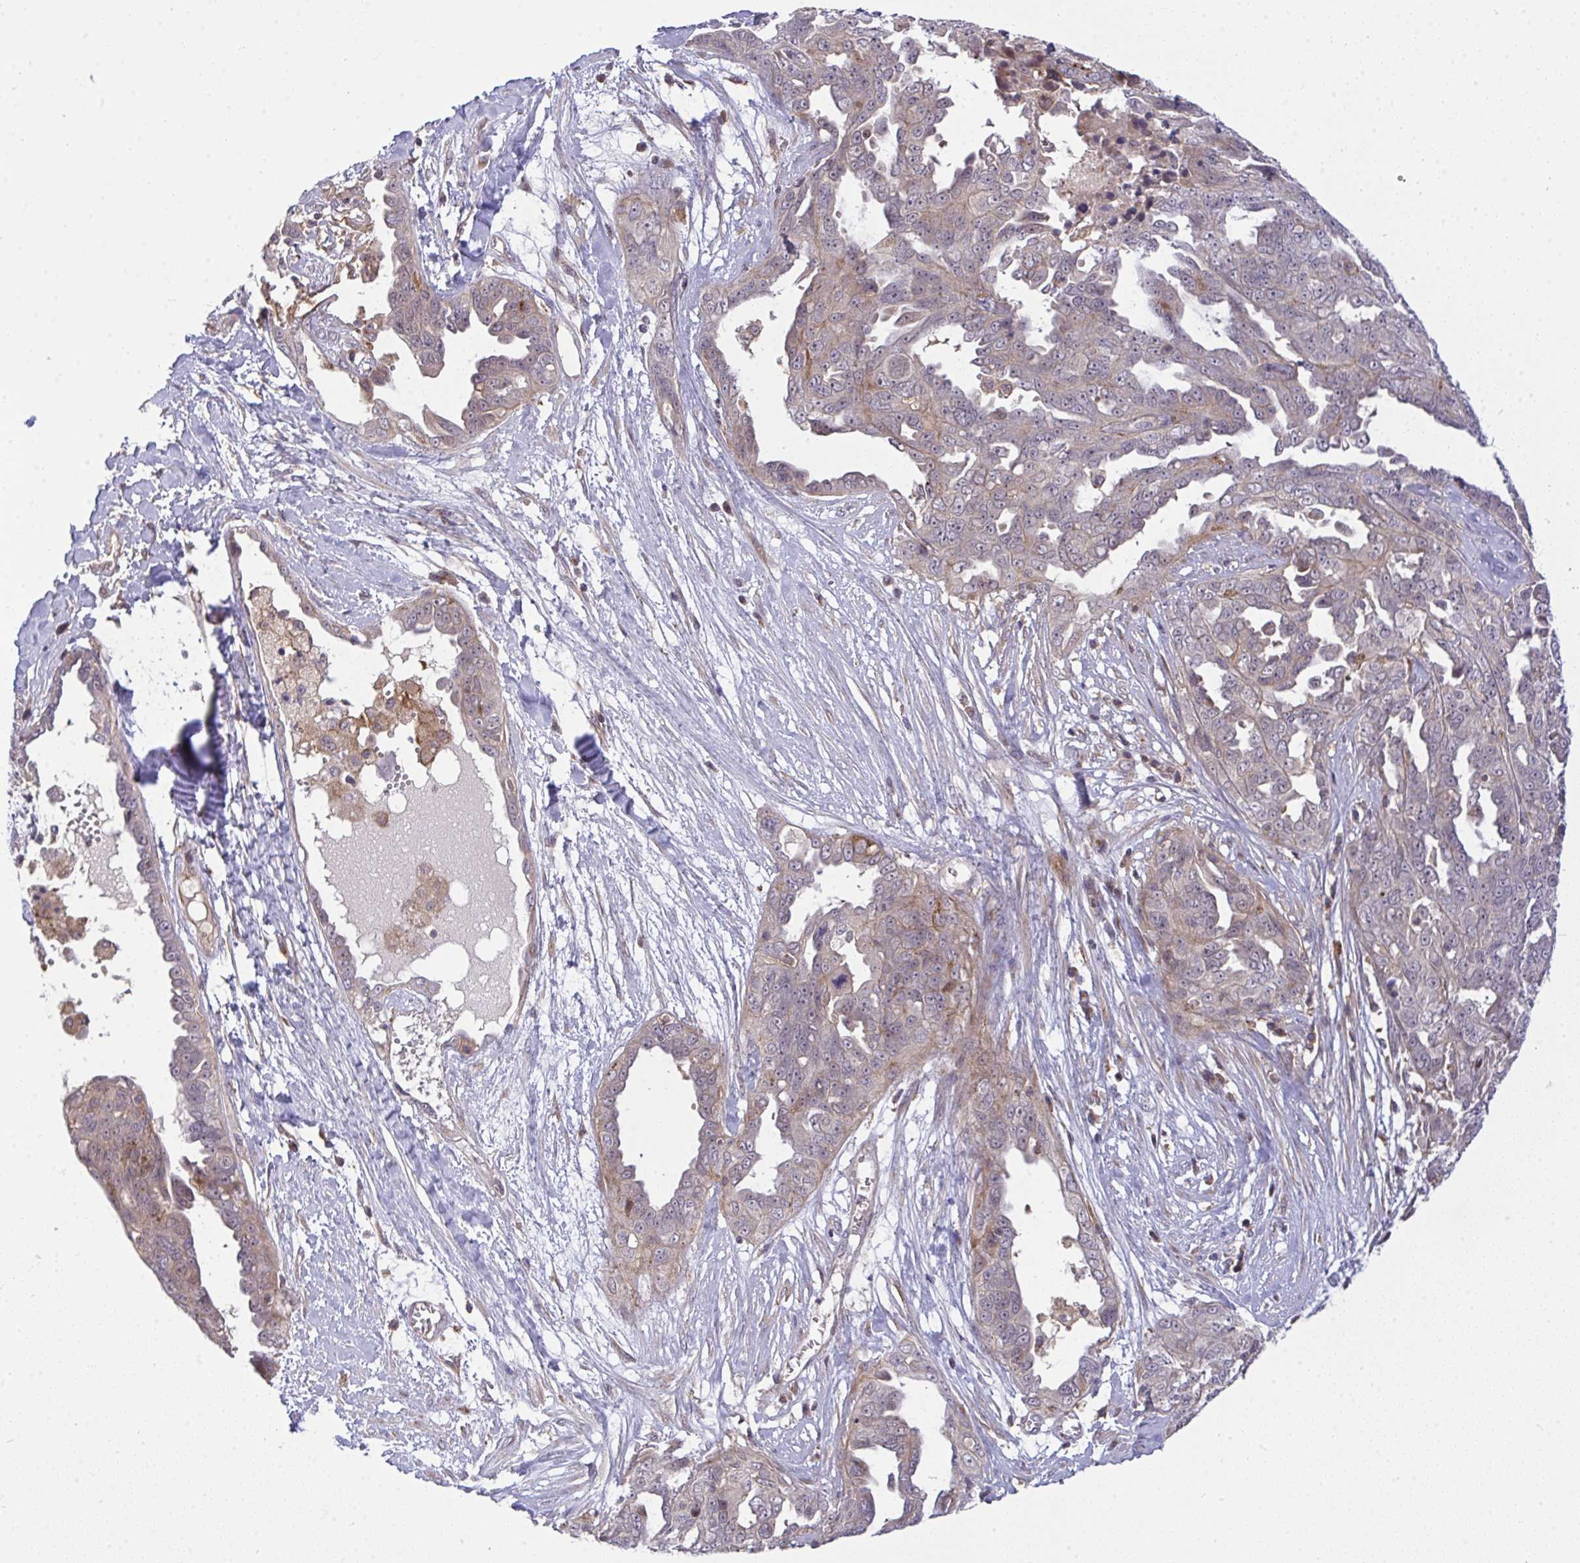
{"staining": {"intensity": "weak", "quantity": "25%-75%", "location": "cytoplasmic/membranous"}, "tissue": "ovarian cancer", "cell_type": "Tumor cells", "image_type": "cancer", "snomed": [{"axis": "morphology", "description": "Carcinoma, endometroid"}, {"axis": "topography", "description": "Ovary"}], "caption": "The micrograph displays immunohistochemical staining of endometroid carcinoma (ovarian). There is weak cytoplasmic/membranous staining is identified in approximately 25%-75% of tumor cells.", "gene": "SLC9A6", "patient": {"sex": "female", "age": 70}}